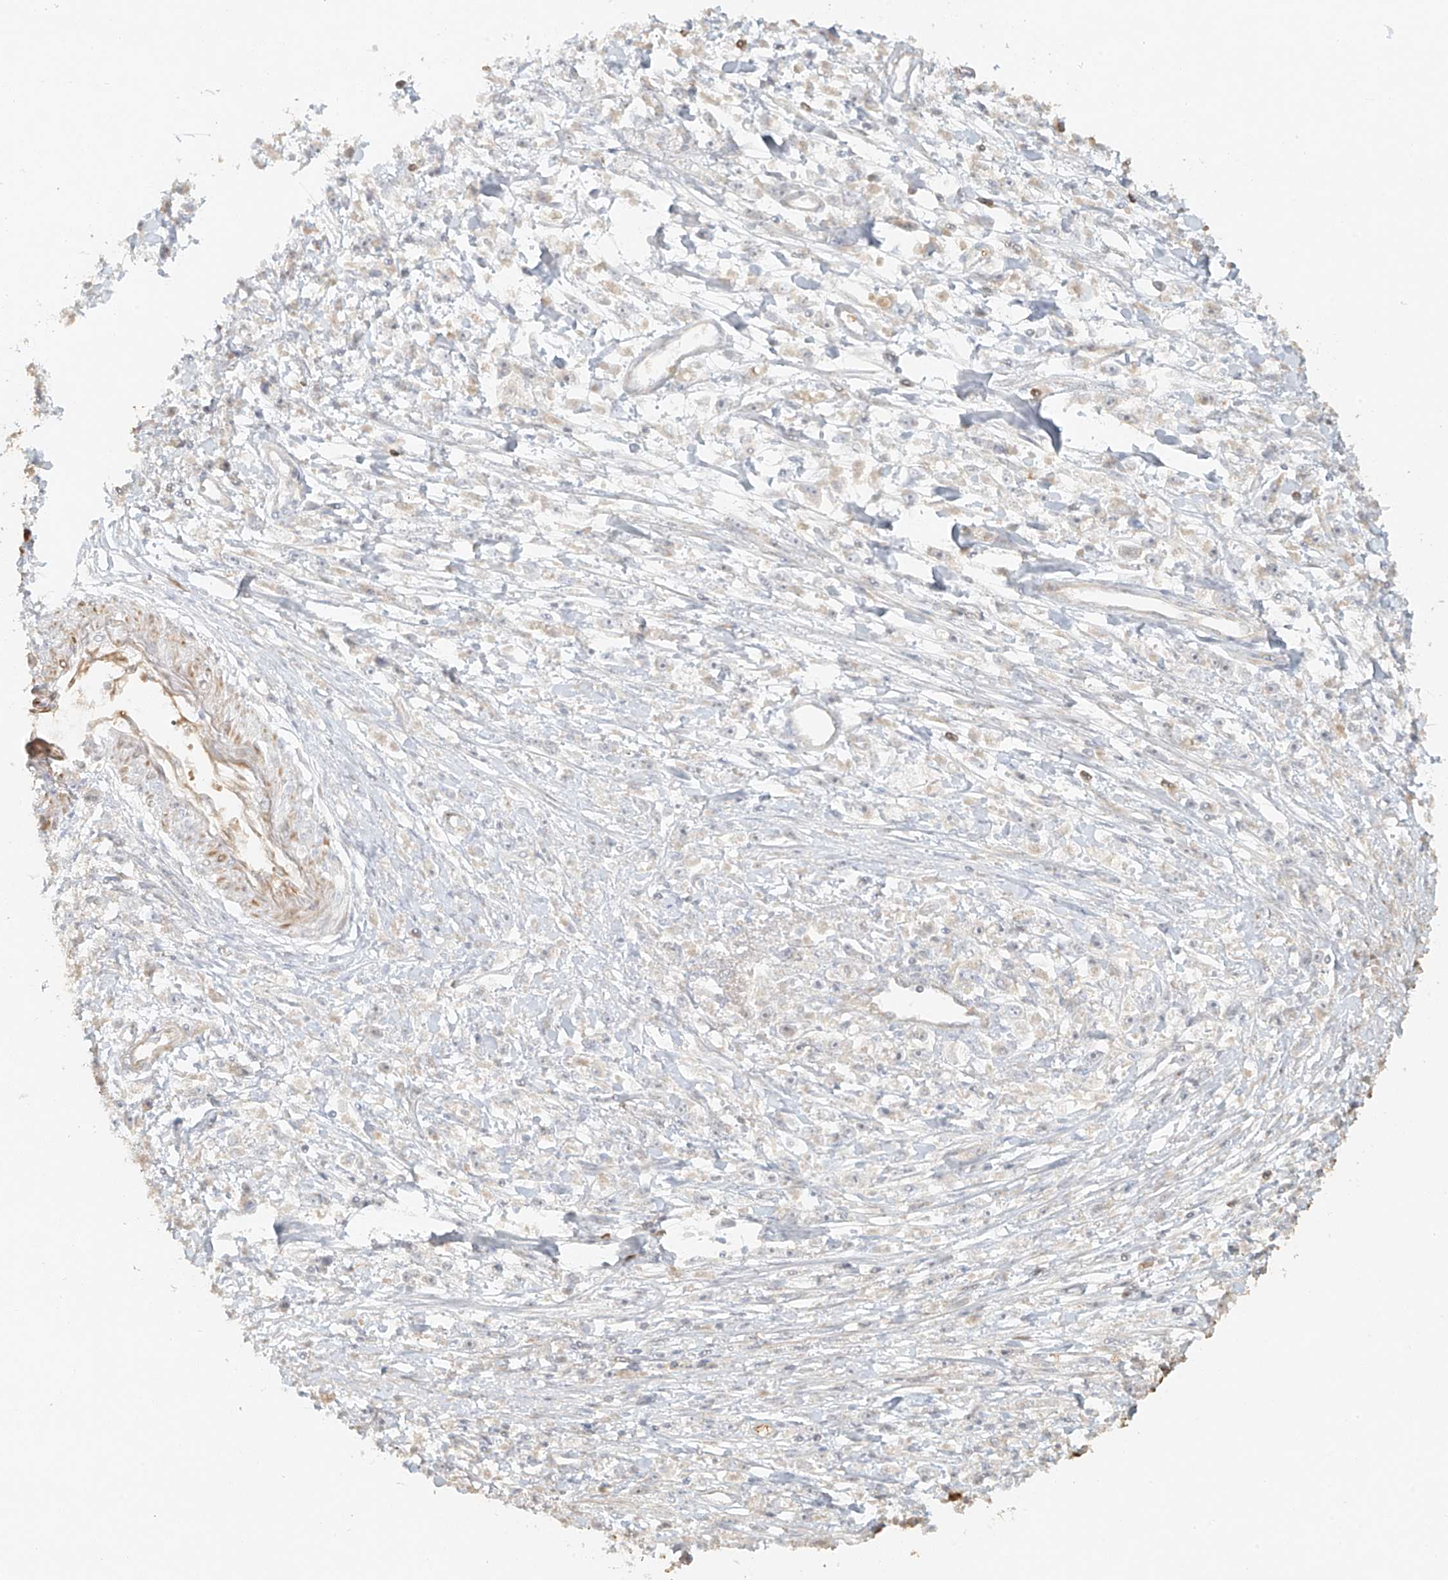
{"staining": {"intensity": "negative", "quantity": "none", "location": "none"}, "tissue": "stomach cancer", "cell_type": "Tumor cells", "image_type": "cancer", "snomed": [{"axis": "morphology", "description": "Adenocarcinoma, NOS"}, {"axis": "topography", "description": "Stomach"}], "caption": "This is a micrograph of immunohistochemistry staining of stomach adenocarcinoma, which shows no expression in tumor cells.", "gene": "MIPEP", "patient": {"sex": "female", "age": 59}}